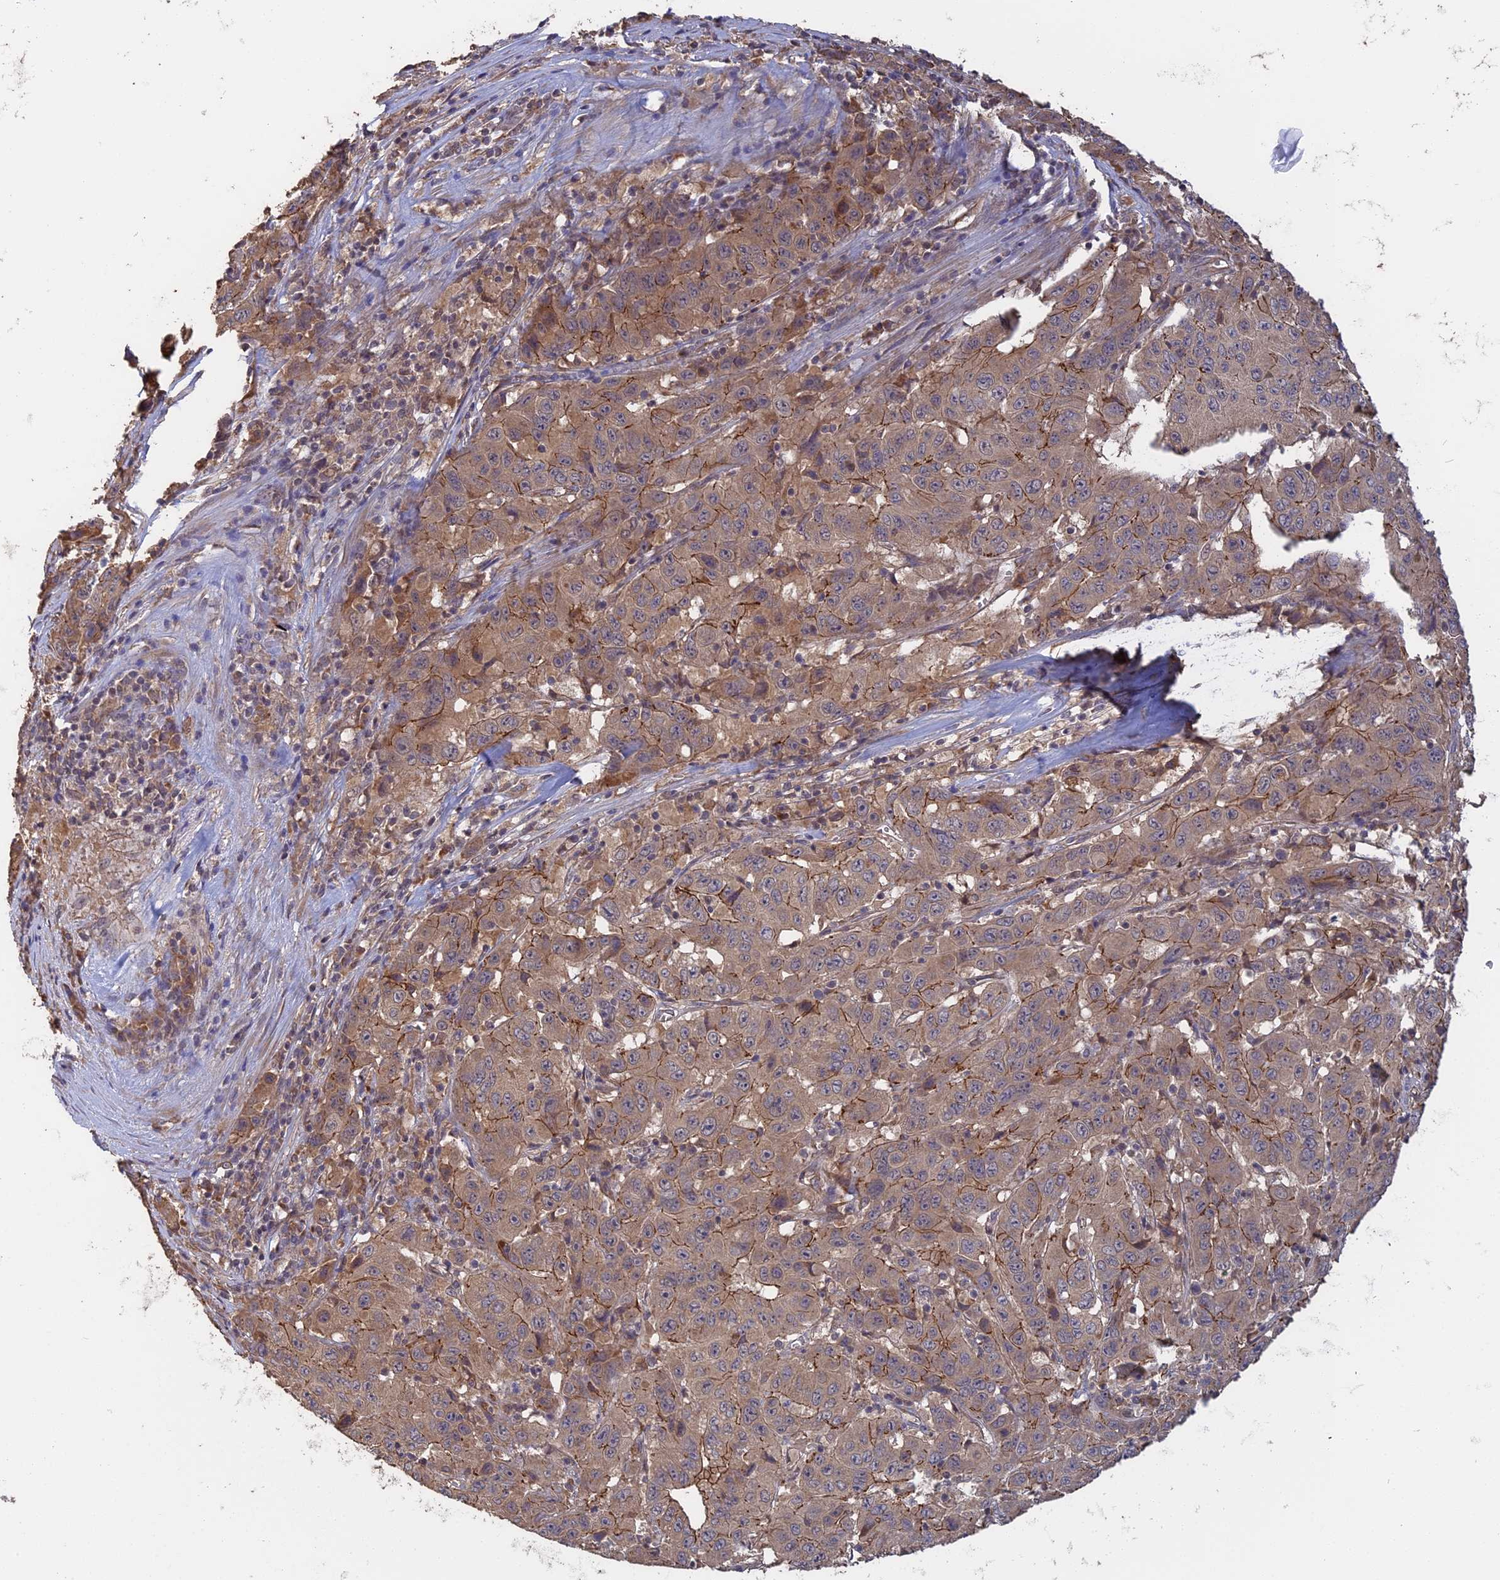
{"staining": {"intensity": "moderate", "quantity": "<25%", "location": "cytoplasmic/membranous"}, "tissue": "pancreatic cancer", "cell_type": "Tumor cells", "image_type": "cancer", "snomed": [{"axis": "morphology", "description": "Adenocarcinoma, NOS"}, {"axis": "topography", "description": "Pancreas"}], "caption": "High-magnification brightfield microscopy of pancreatic cancer (adenocarcinoma) stained with DAB (3,3'-diaminobenzidine) (brown) and counterstained with hematoxylin (blue). tumor cells exhibit moderate cytoplasmic/membranous expression is seen in about<25% of cells.", "gene": "ARHGAP40", "patient": {"sex": "male", "age": 63}}